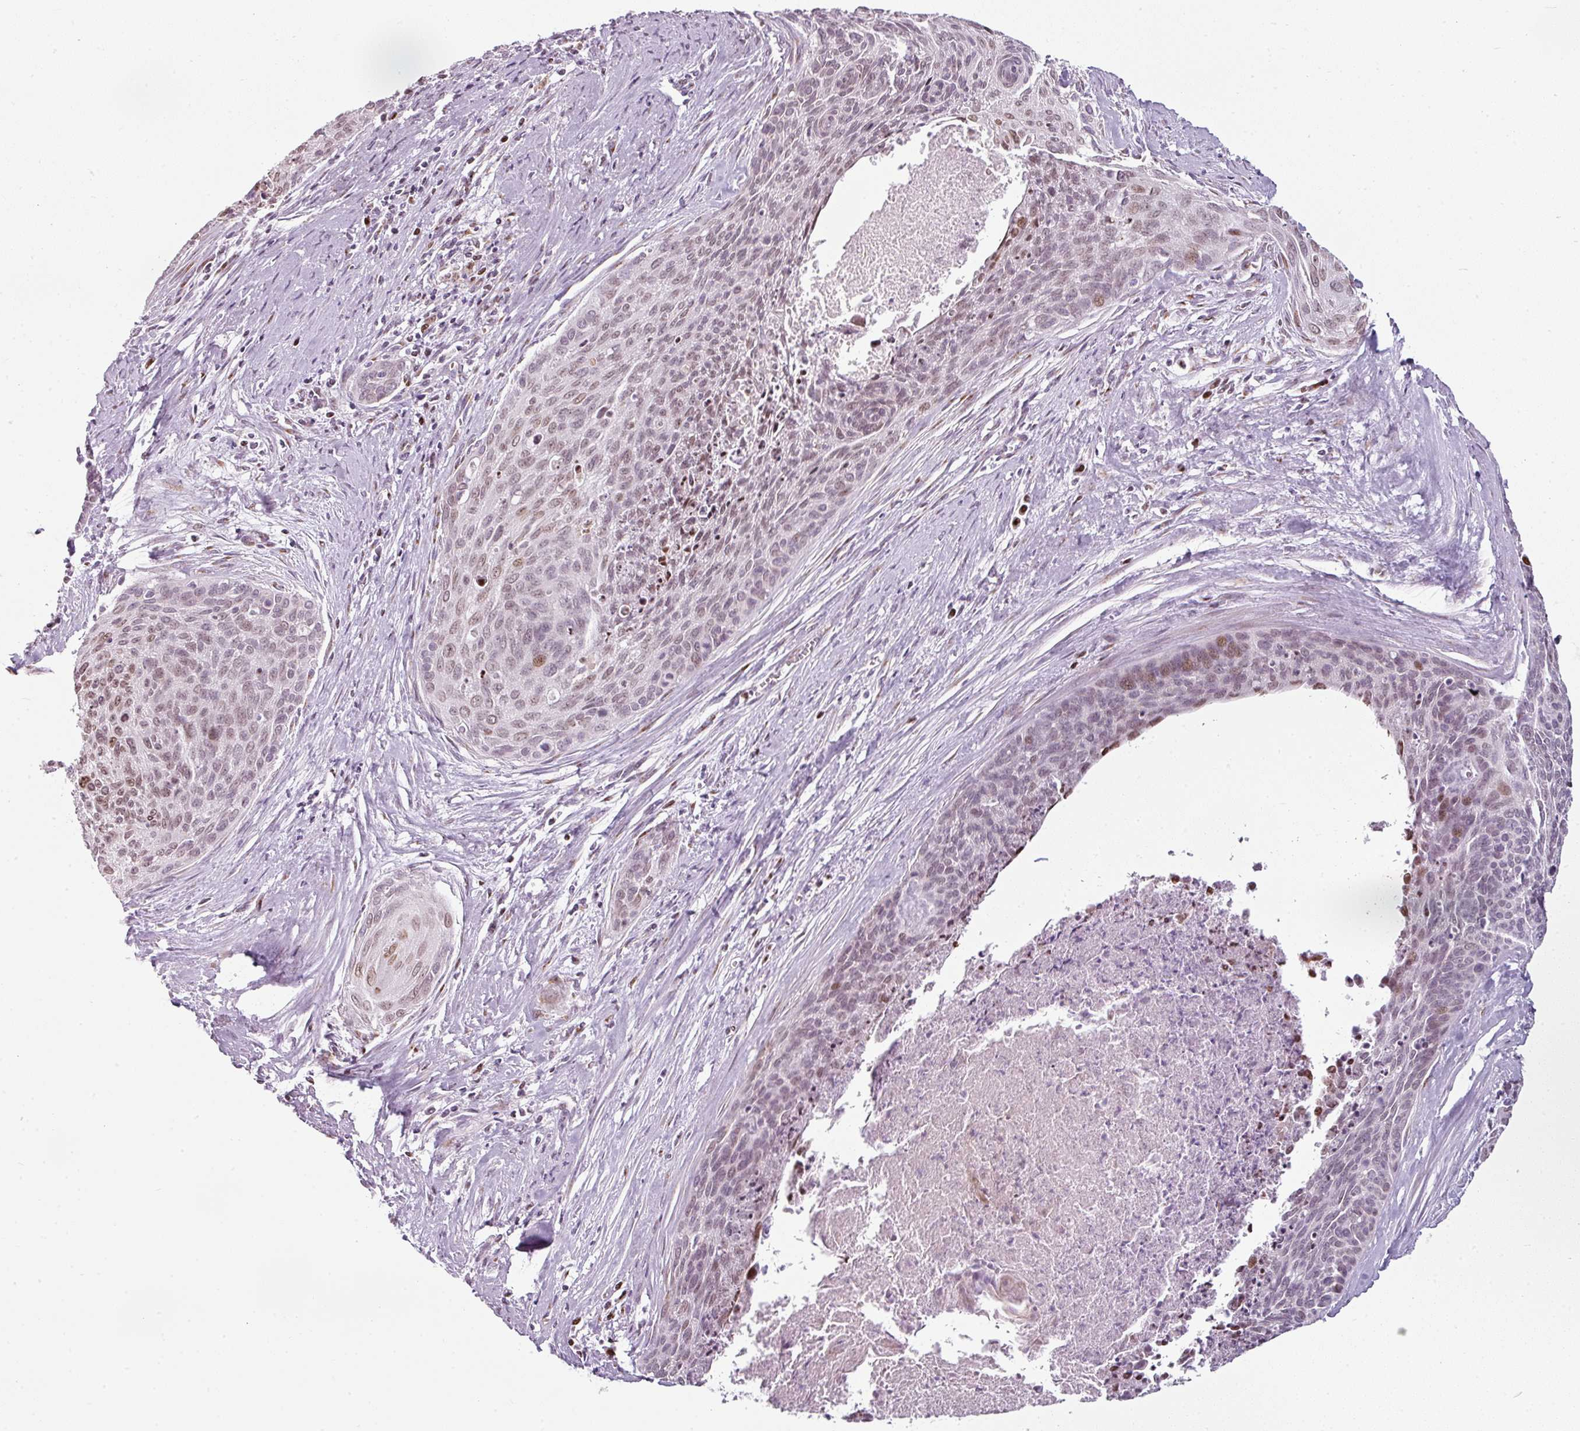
{"staining": {"intensity": "moderate", "quantity": "25%-75%", "location": "nuclear"}, "tissue": "cervical cancer", "cell_type": "Tumor cells", "image_type": "cancer", "snomed": [{"axis": "morphology", "description": "Squamous cell carcinoma, NOS"}, {"axis": "topography", "description": "Cervix"}], "caption": "IHC staining of cervical squamous cell carcinoma, which reveals medium levels of moderate nuclear staining in about 25%-75% of tumor cells indicating moderate nuclear protein positivity. The staining was performed using DAB (brown) for protein detection and nuclei were counterstained in hematoxylin (blue).", "gene": "SYT8", "patient": {"sex": "female", "age": 55}}